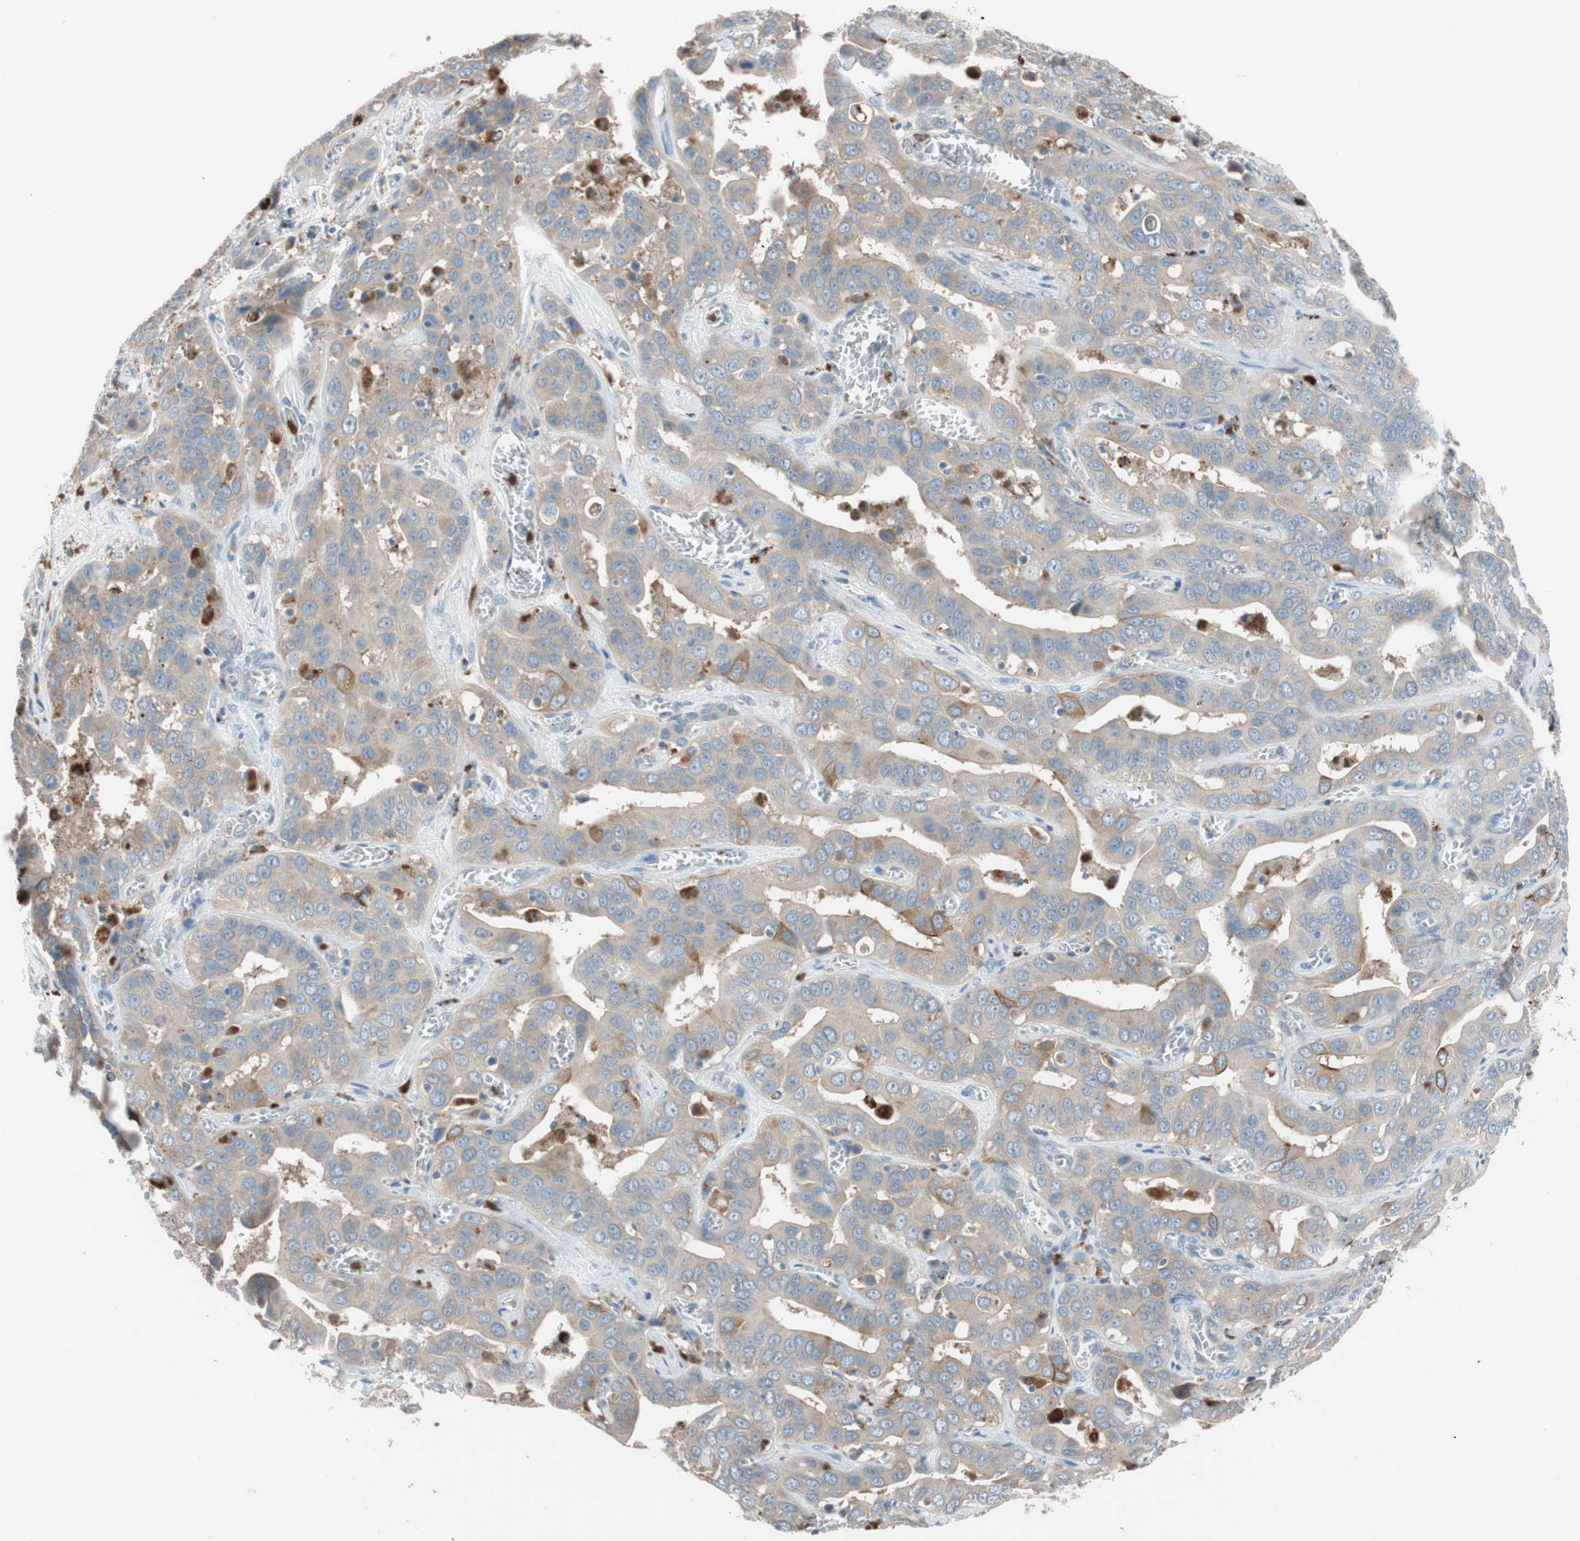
{"staining": {"intensity": "moderate", "quantity": ">75%", "location": "cytoplasmic/membranous"}, "tissue": "liver cancer", "cell_type": "Tumor cells", "image_type": "cancer", "snomed": [{"axis": "morphology", "description": "Cholangiocarcinoma"}, {"axis": "topography", "description": "Liver"}], "caption": "Moderate cytoplasmic/membranous protein expression is appreciated in about >75% of tumor cells in cholangiocarcinoma (liver).", "gene": "CLEC4D", "patient": {"sex": "female", "age": 52}}